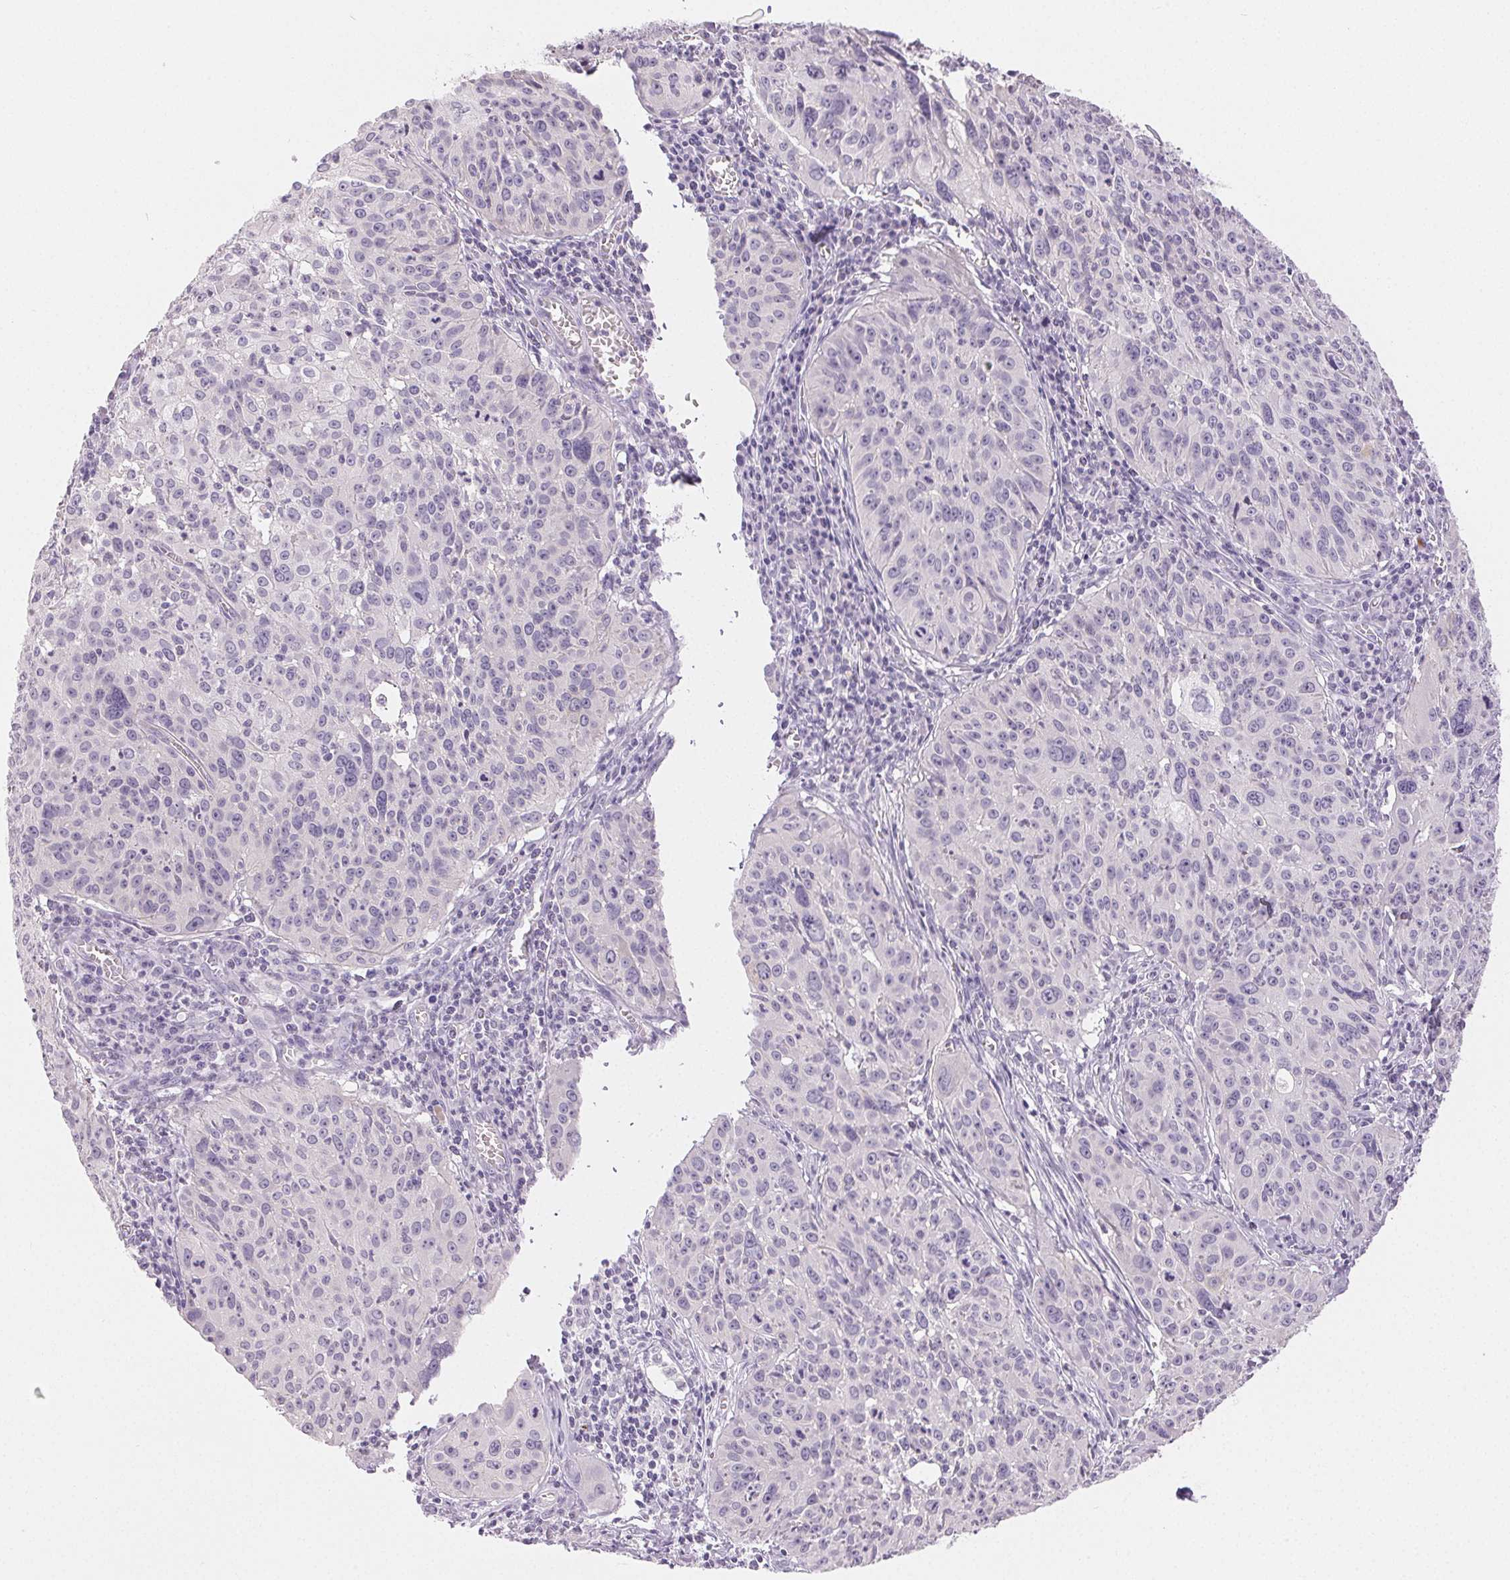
{"staining": {"intensity": "negative", "quantity": "none", "location": "none"}, "tissue": "cervical cancer", "cell_type": "Tumor cells", "image_type": "cancer", "snomed": [{"axis": "morphology", "description": "Squamous cell carcinoma, NOS"}, {"axis": "topography", "description": "Cervix"}], "caption": "This is an immunohistochemistry (IHC) micrograph of squamous cell carcinoma (cervical). There is no staining in tumor cells.", "gene": "SFTPD", "patient": {"sex": "female", "age": 31}}